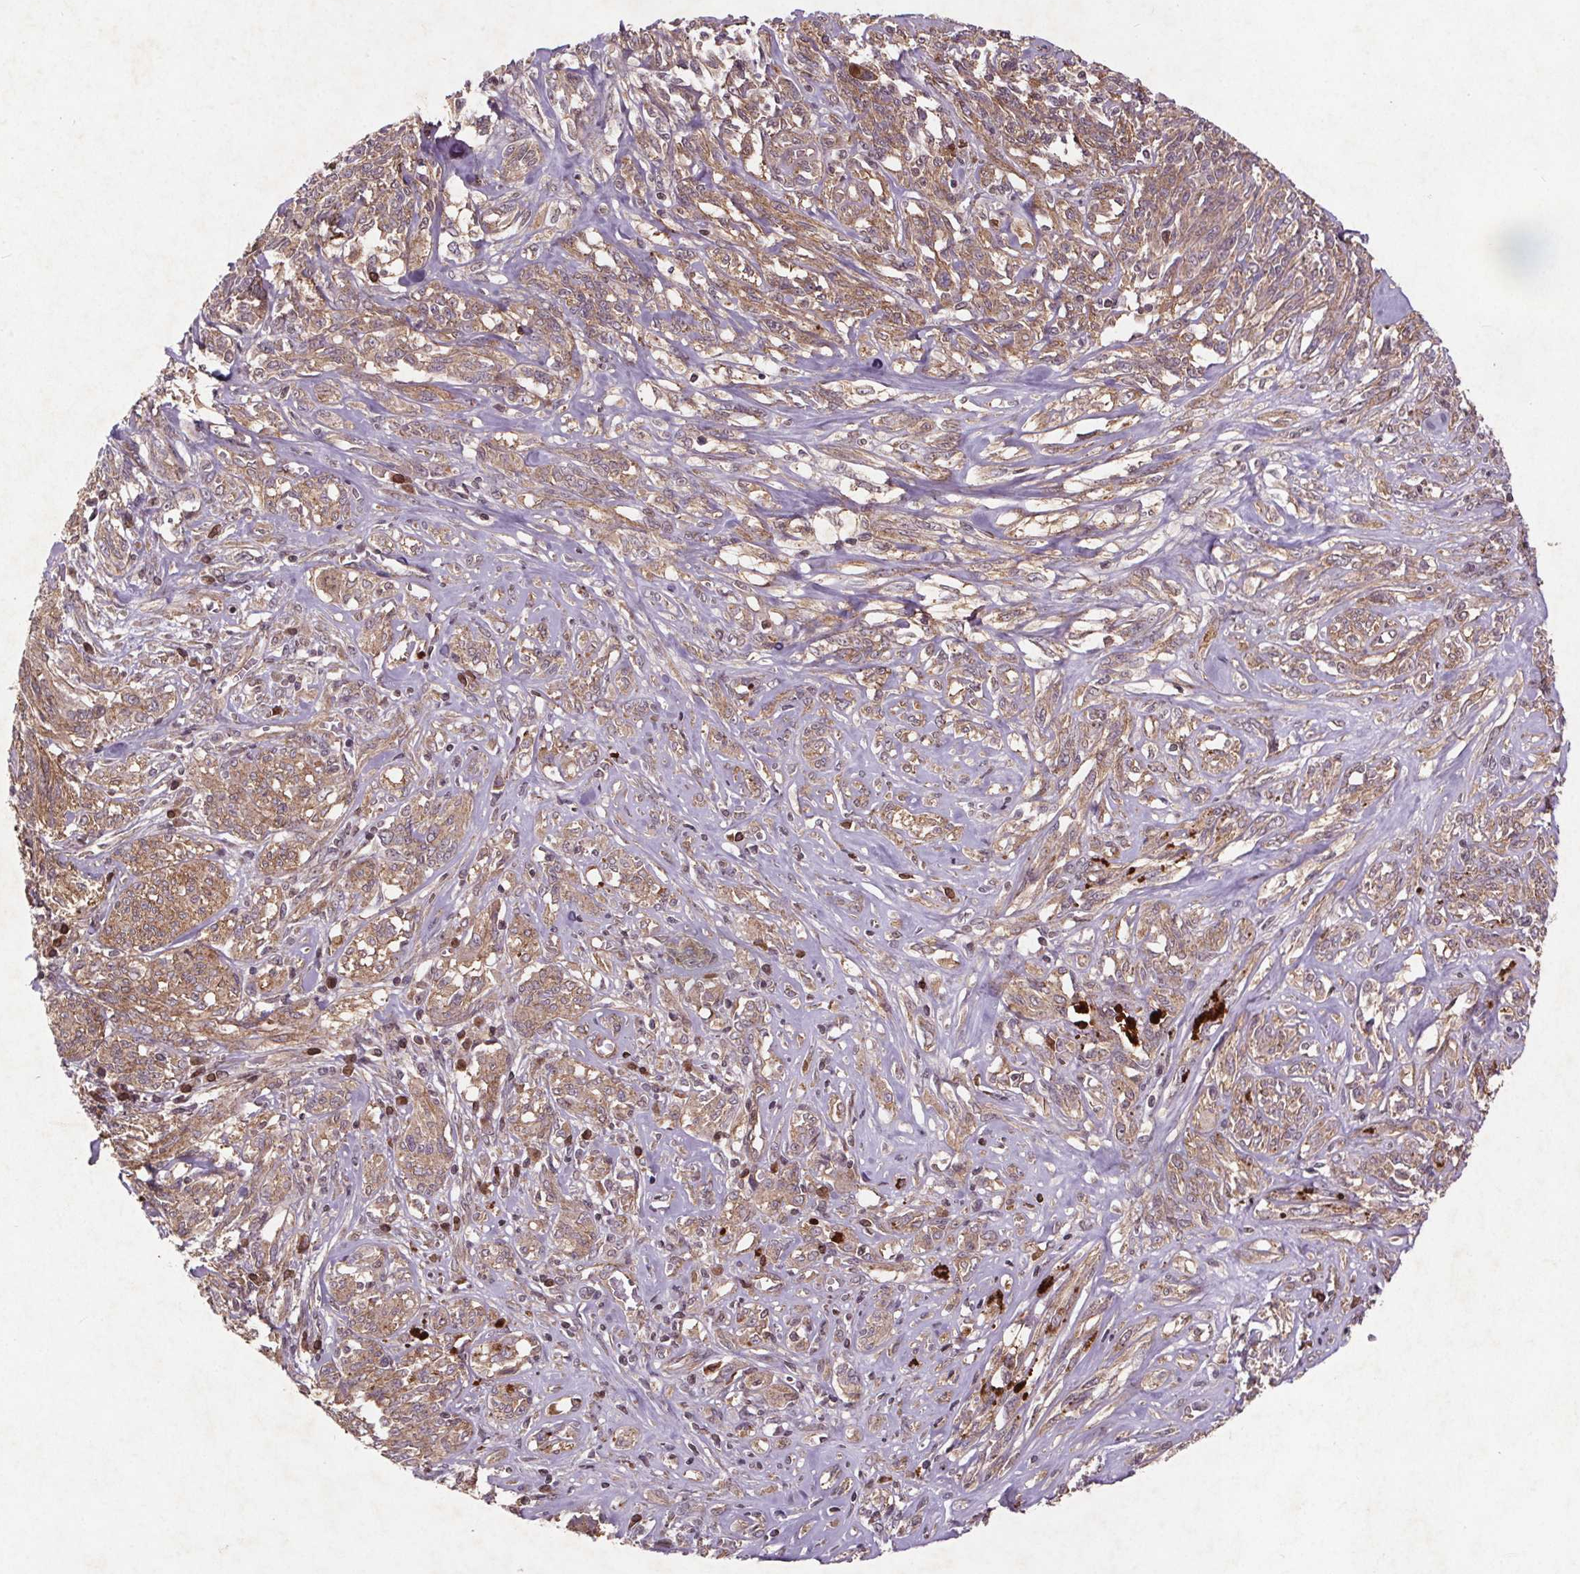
{"staining": {"intensity": "weak", "quantity": ">75%", "location": "cytoplasmic/membranous"}, "tissue": "melanoma", "cell_type": "Tumor cells", "image_type": "cancer", "snomed": [{"axis": "morphology", "description": "Malignant melanoma, NOS"}, {"axis": "topography", "description": "Skin"}], "caption": "Immunohistochemistry (IHC) staining of melanoma, which exhibits low levels of weak cytoplasmic/membranous positivity in approximately >75% of tumor cells indicating weak cytoplasmic/membranous protein staining. The staining was performed using DAB (3,3'-diaminobenzidine) (brown) for protein detection and nuclei were counterstained in hematoxylin (blue).", "gene": "STRN3", "patient": {"sex": "female", "age": 91}}